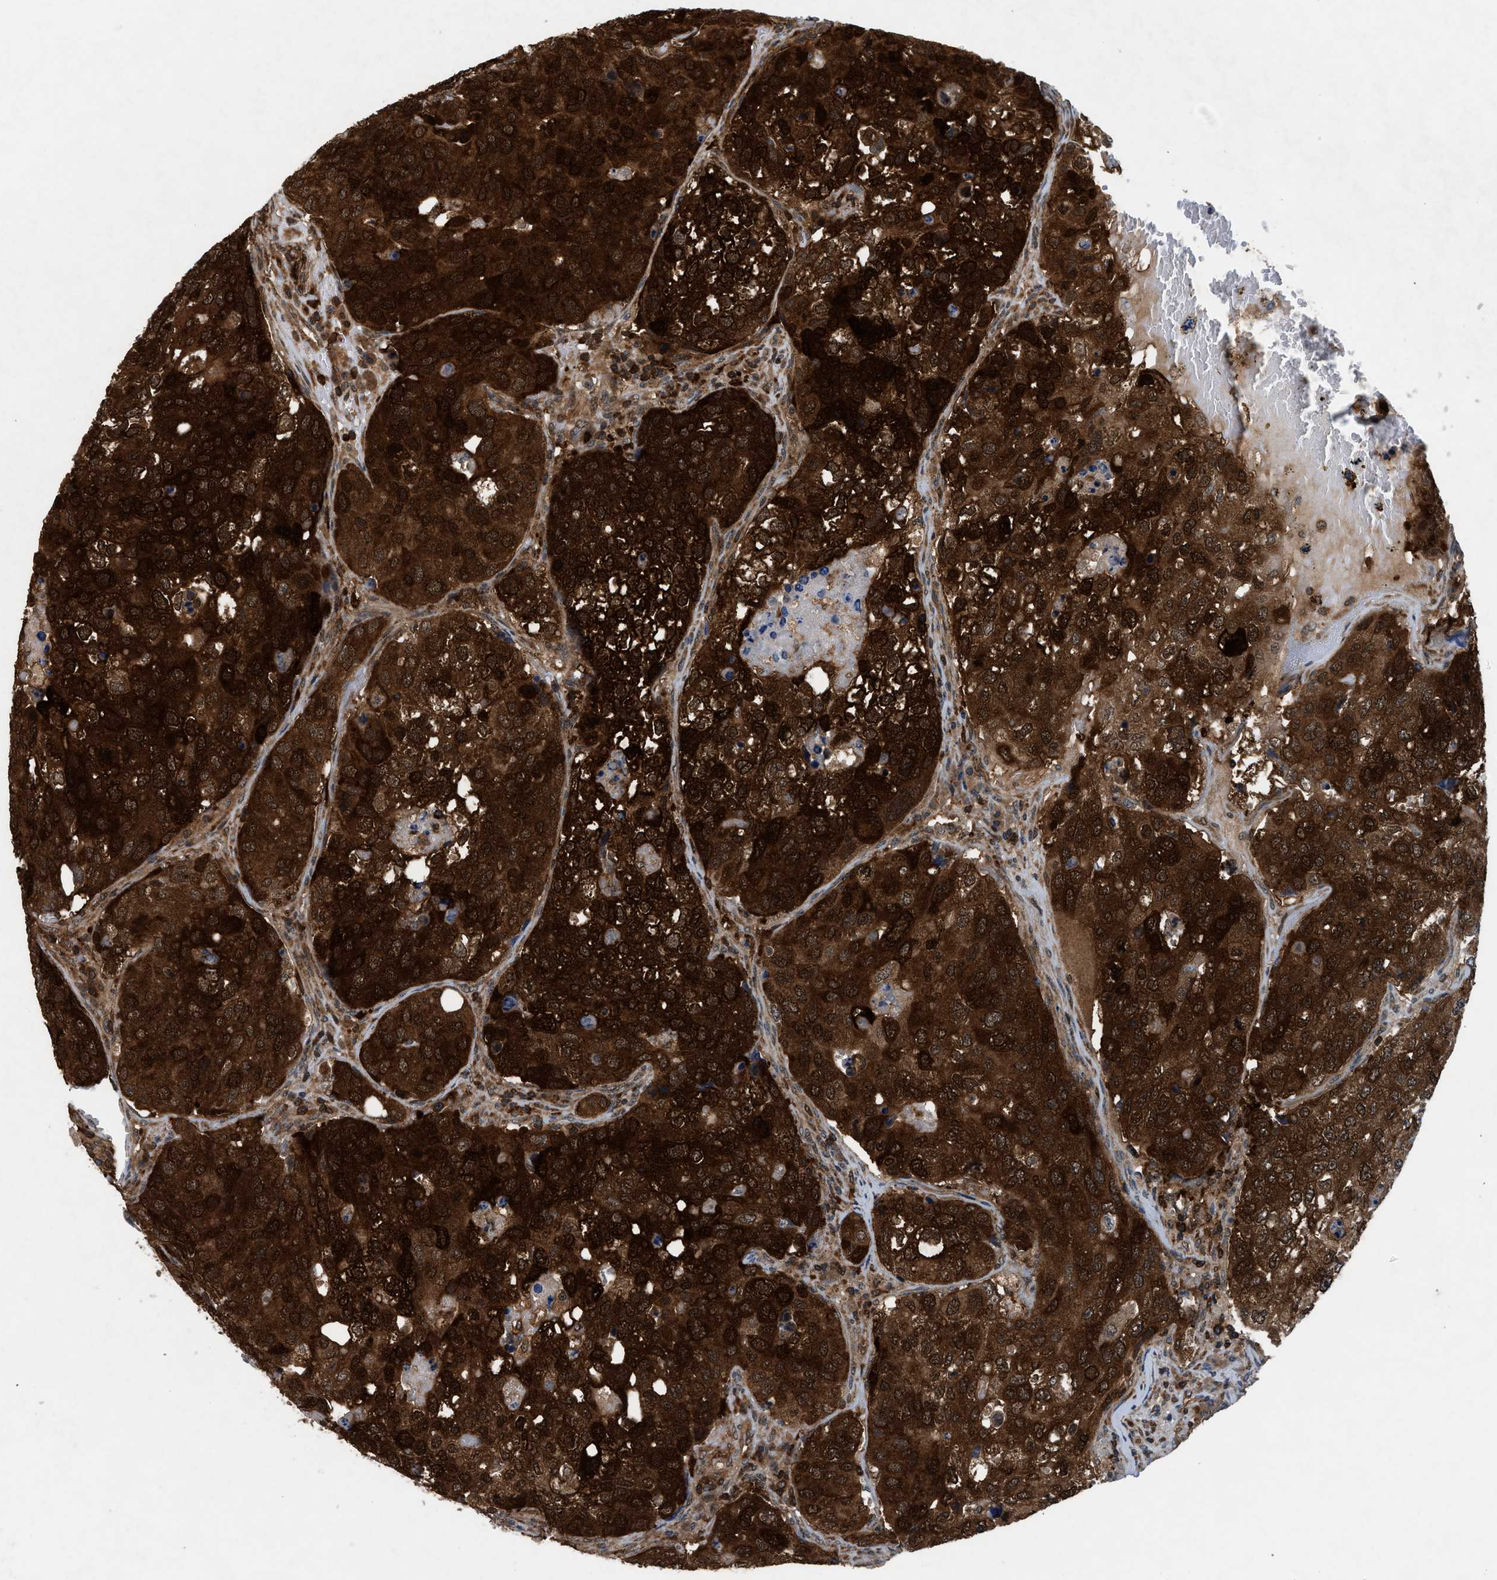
{"staining": {"intensity": "strong", "quantity": ">75%", "location": "cytoplasmic/membranous,nuclear"}, "tissue": "urothelial cancer", "cell_type": "Tumor cells", "image_type": "cancer", "snomed": [{"axis": "morphology", "description": "Urothelial carcinoma, High grade"}, {"axis": "topography", "description": "Lymph node"}, {"axis": "topography", "description": "Urinary bladder"}], "caption": "High-grade urothelial carcinoma stained with a protein marker demonstrates strong staining in tumor cells.", "gene": "OXSR1", "patient": {"sex": "male", "age": 51}}